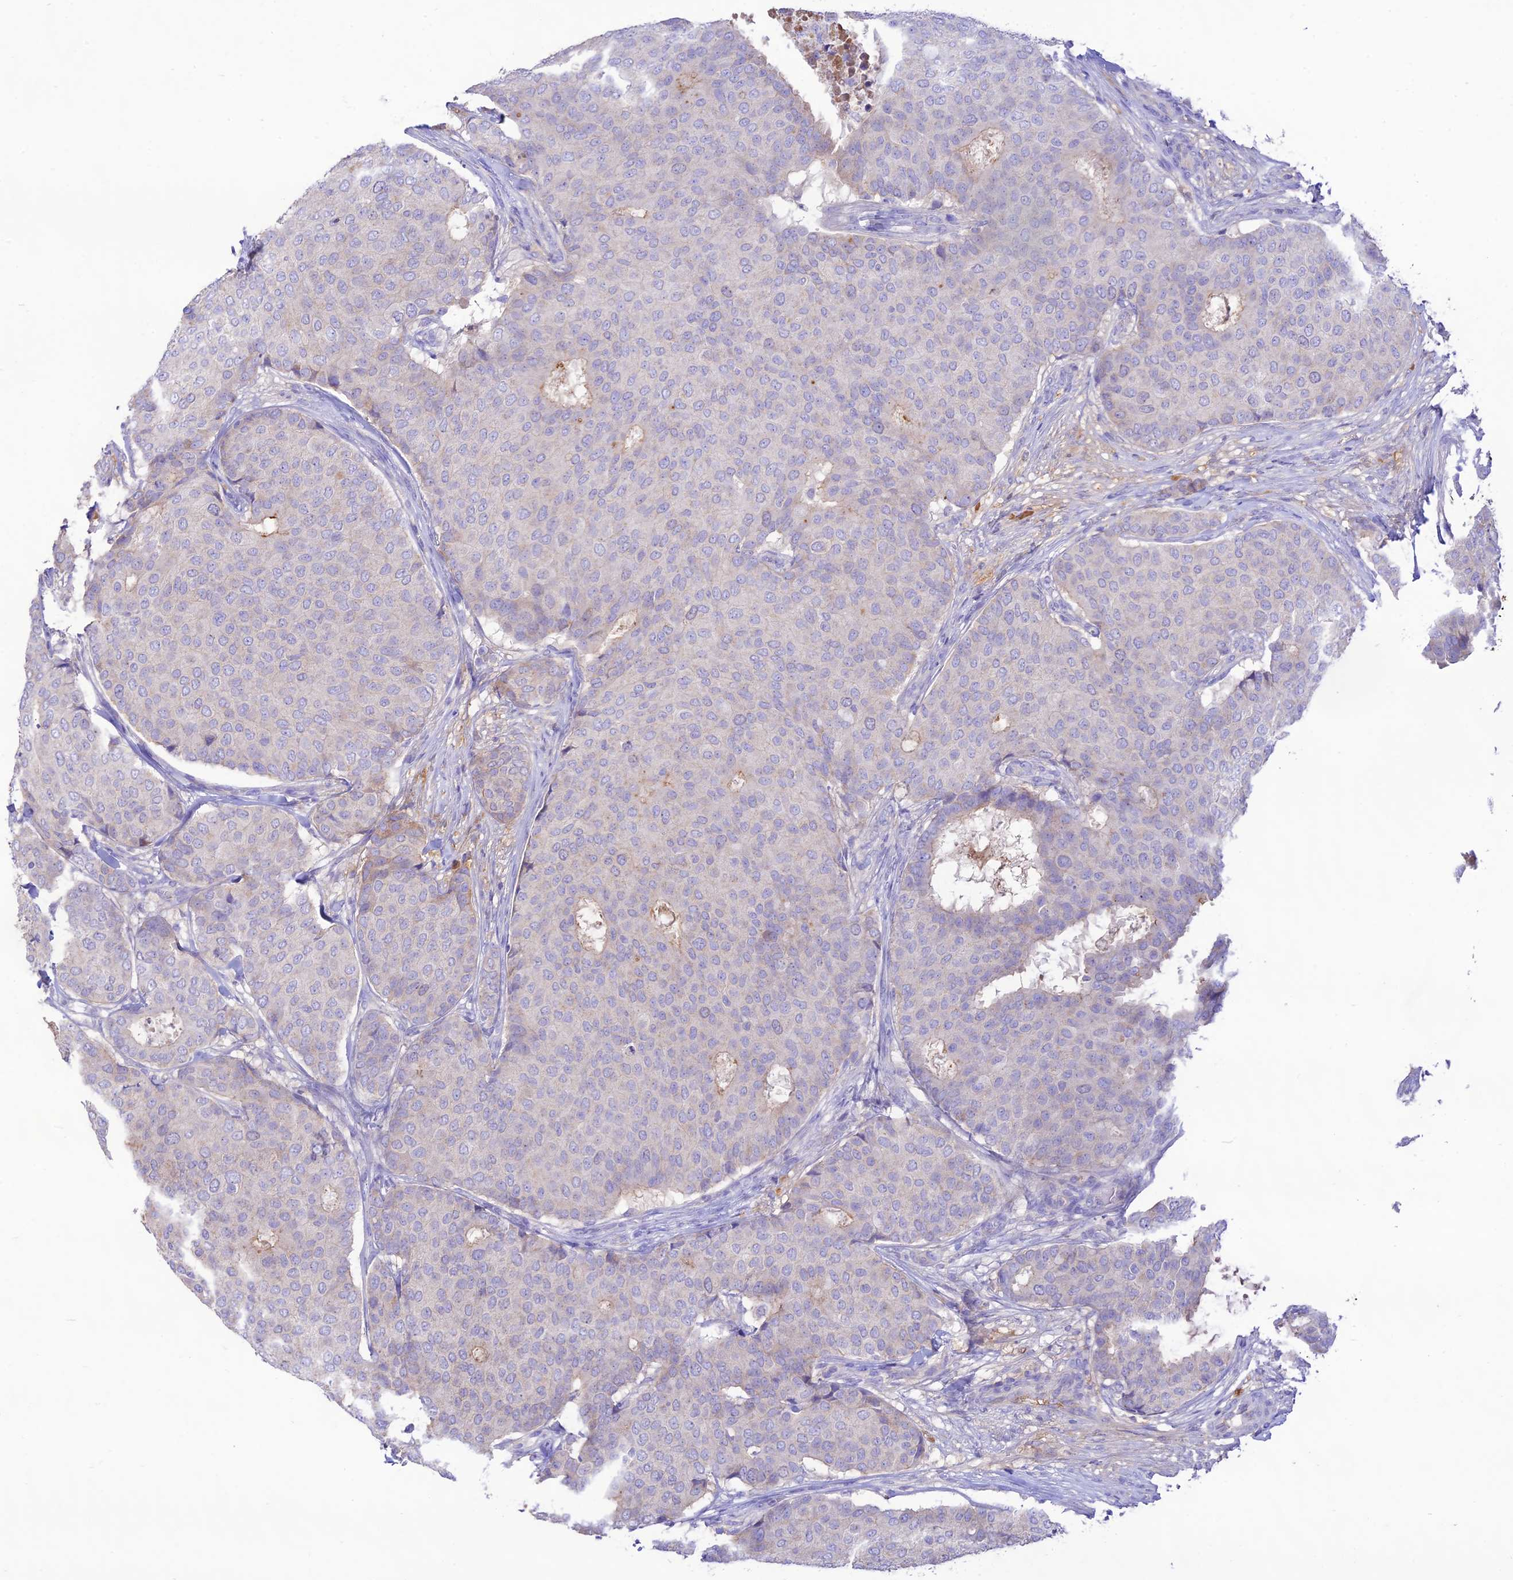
{"staining": {"intensity": "weak", "quantity": "<25%", "location": "cytoplasmic/membranous"}, "tissue": "breast cancer", "cell_type": "Tumor cells", "image_type": "cancer", "snomed": [{"axis": "morphology", "description": "Duct carcinoma"}, {"axis": "topography", "description": "Breast"}], "caption": "Immunohistochemistry micrograph of human breast cancer stained for a protein (brown), which displays no staining in tumor cells. Nuclei are stained in blue.", "gene": "NLRP9", "patient": {"sex": "female", "age": 75}}